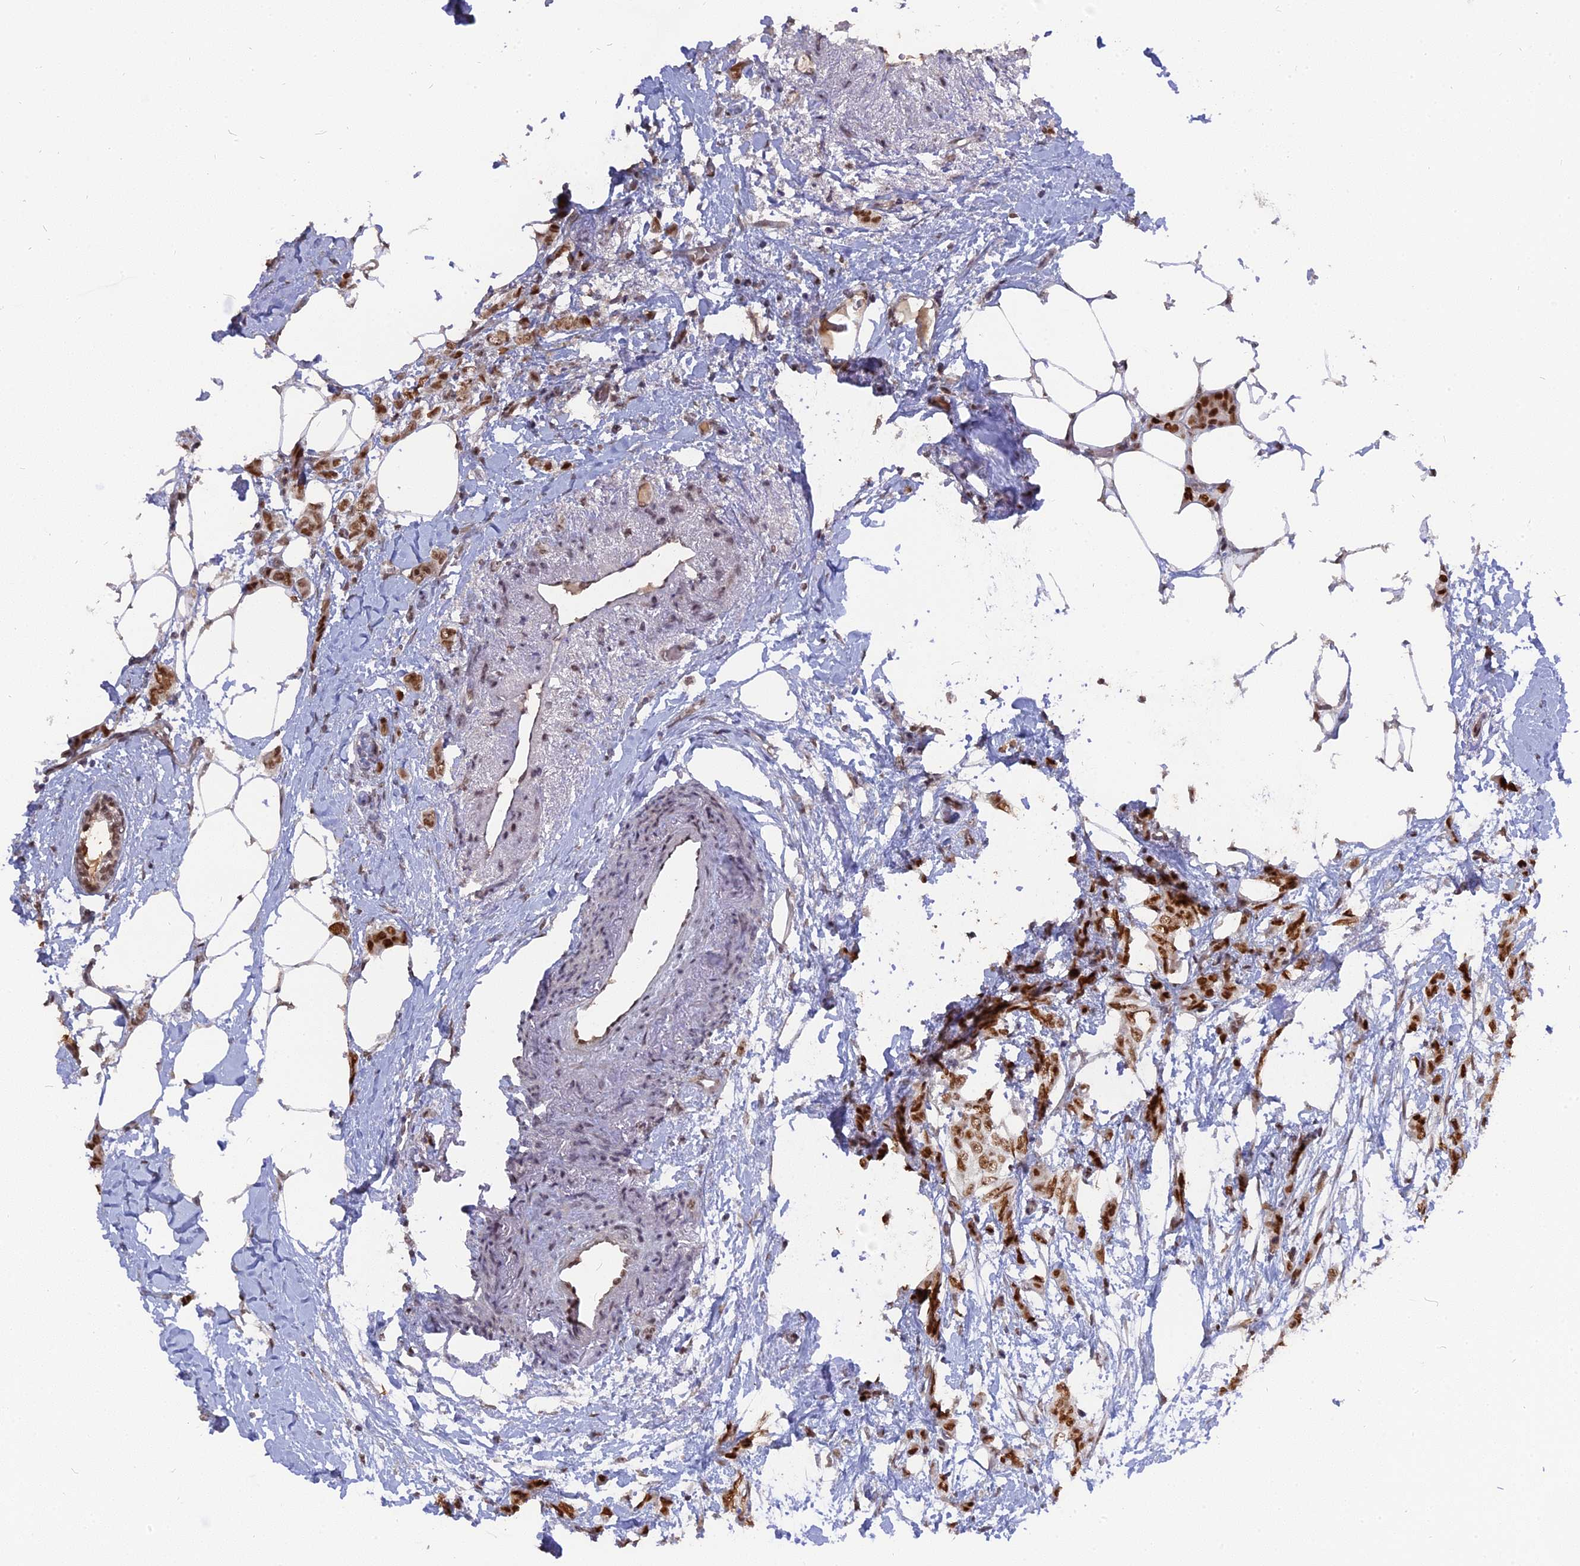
{"staining": {"intensity": "moderate", "quantity": ">75%", "location": "nuclear"}, "tissue": "breast cancer", "cell_type": "Tumor cells", "image_type": "cancer", "snomed": [{"axis": "morphology", "description": "Duct carcinoma"}, {"axis": "topography", "description": "Breast"}], "caption": "Protein analysis of invasive ductal carcinoma (breast) tissue demonstrates moderate nuclear expression in approximately >75% of tumor cells.", "gene": "NR1H3", "patient": {"sex": "female", "age": 72}}